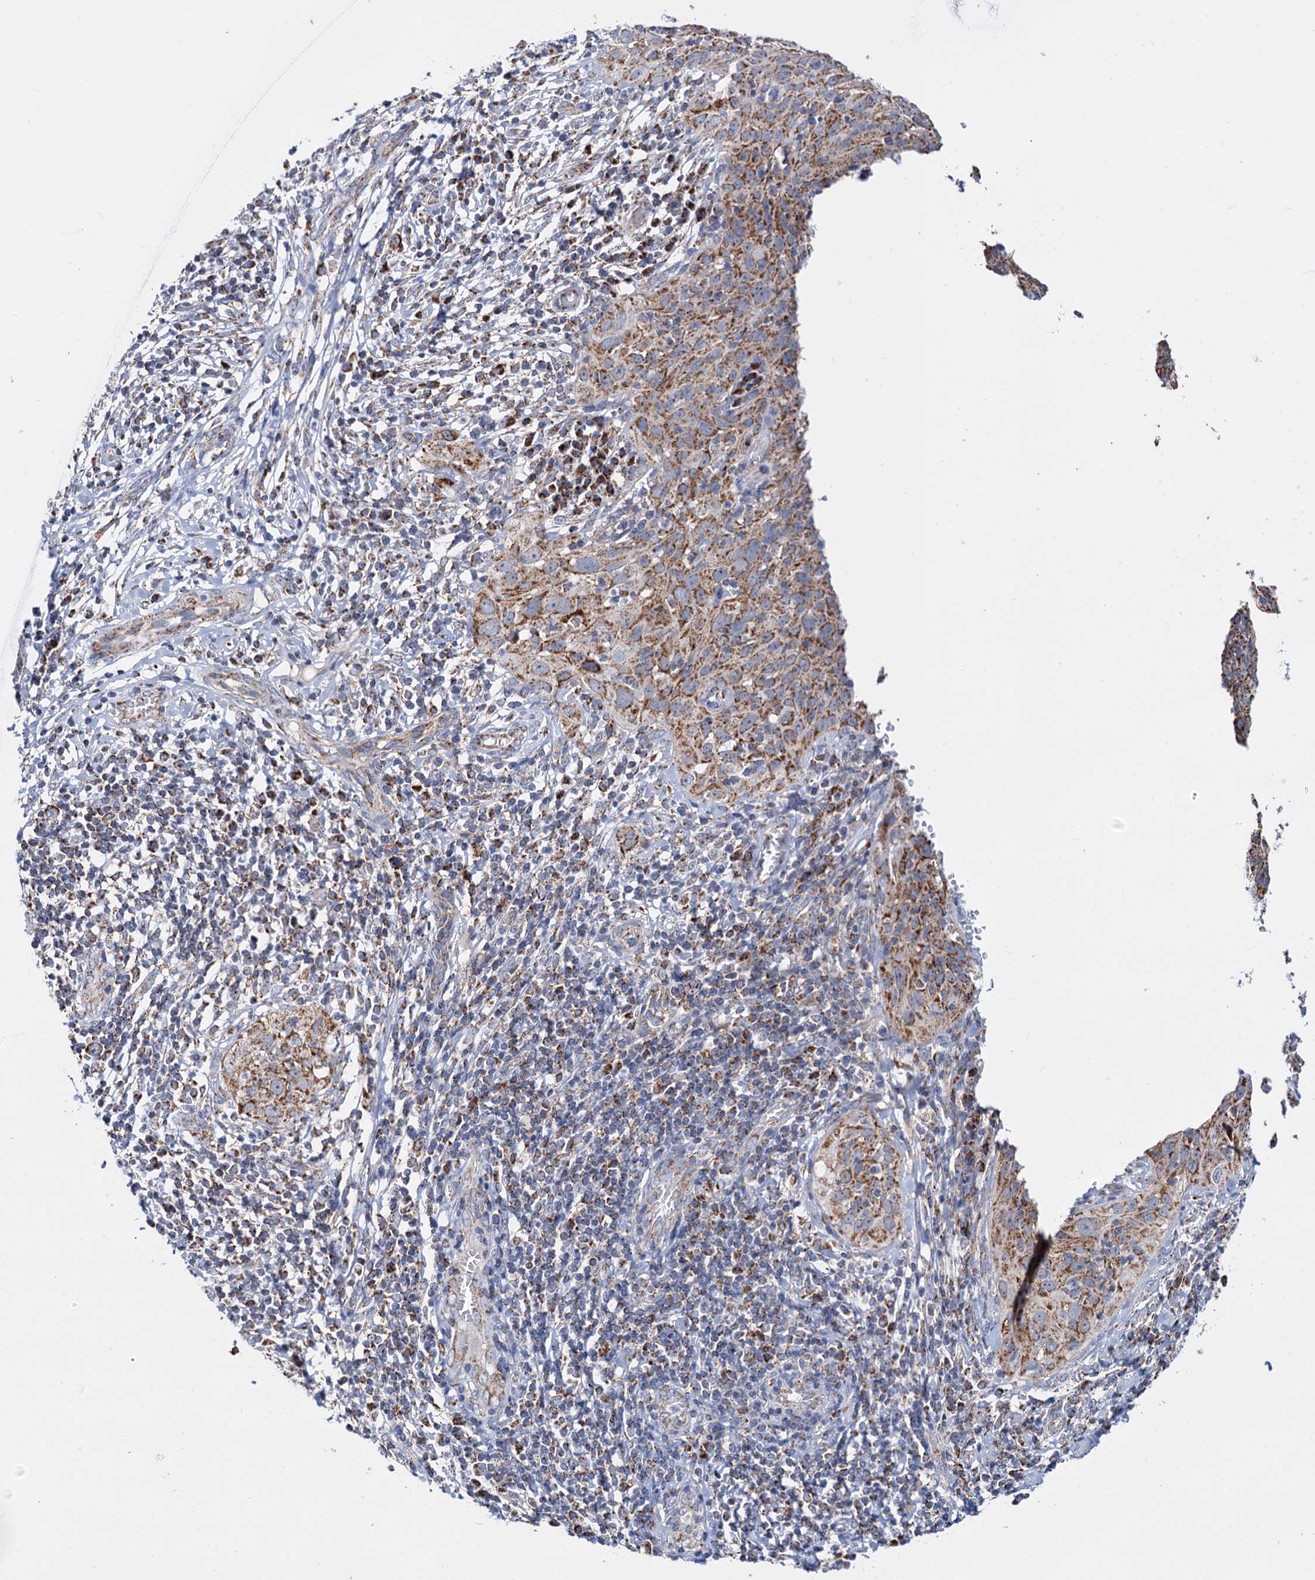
{"staining": {"intensity": "moderate", "quantity": ">75%", "location": "cytoplasmic/membranous"}, "tissue": "cervical cancer", "cell_type": "Tumor cells", "image_type": "cancer", "snomed": [{"axis": "morphology", "description": "Squamous cell carcinoma, NOS"}, {"axis": "topography", "description": "Cervix"}], "caption": "A high-resolution micrograph shows immunohistochemistry staining of cervical squamous cell carcinoma, which exhibits moderate cytoplasmic/membranous expression in approximately >75% of tumor cells.", "gene": "C2CD3", "patient": {"sex": "female", "age": 31}}